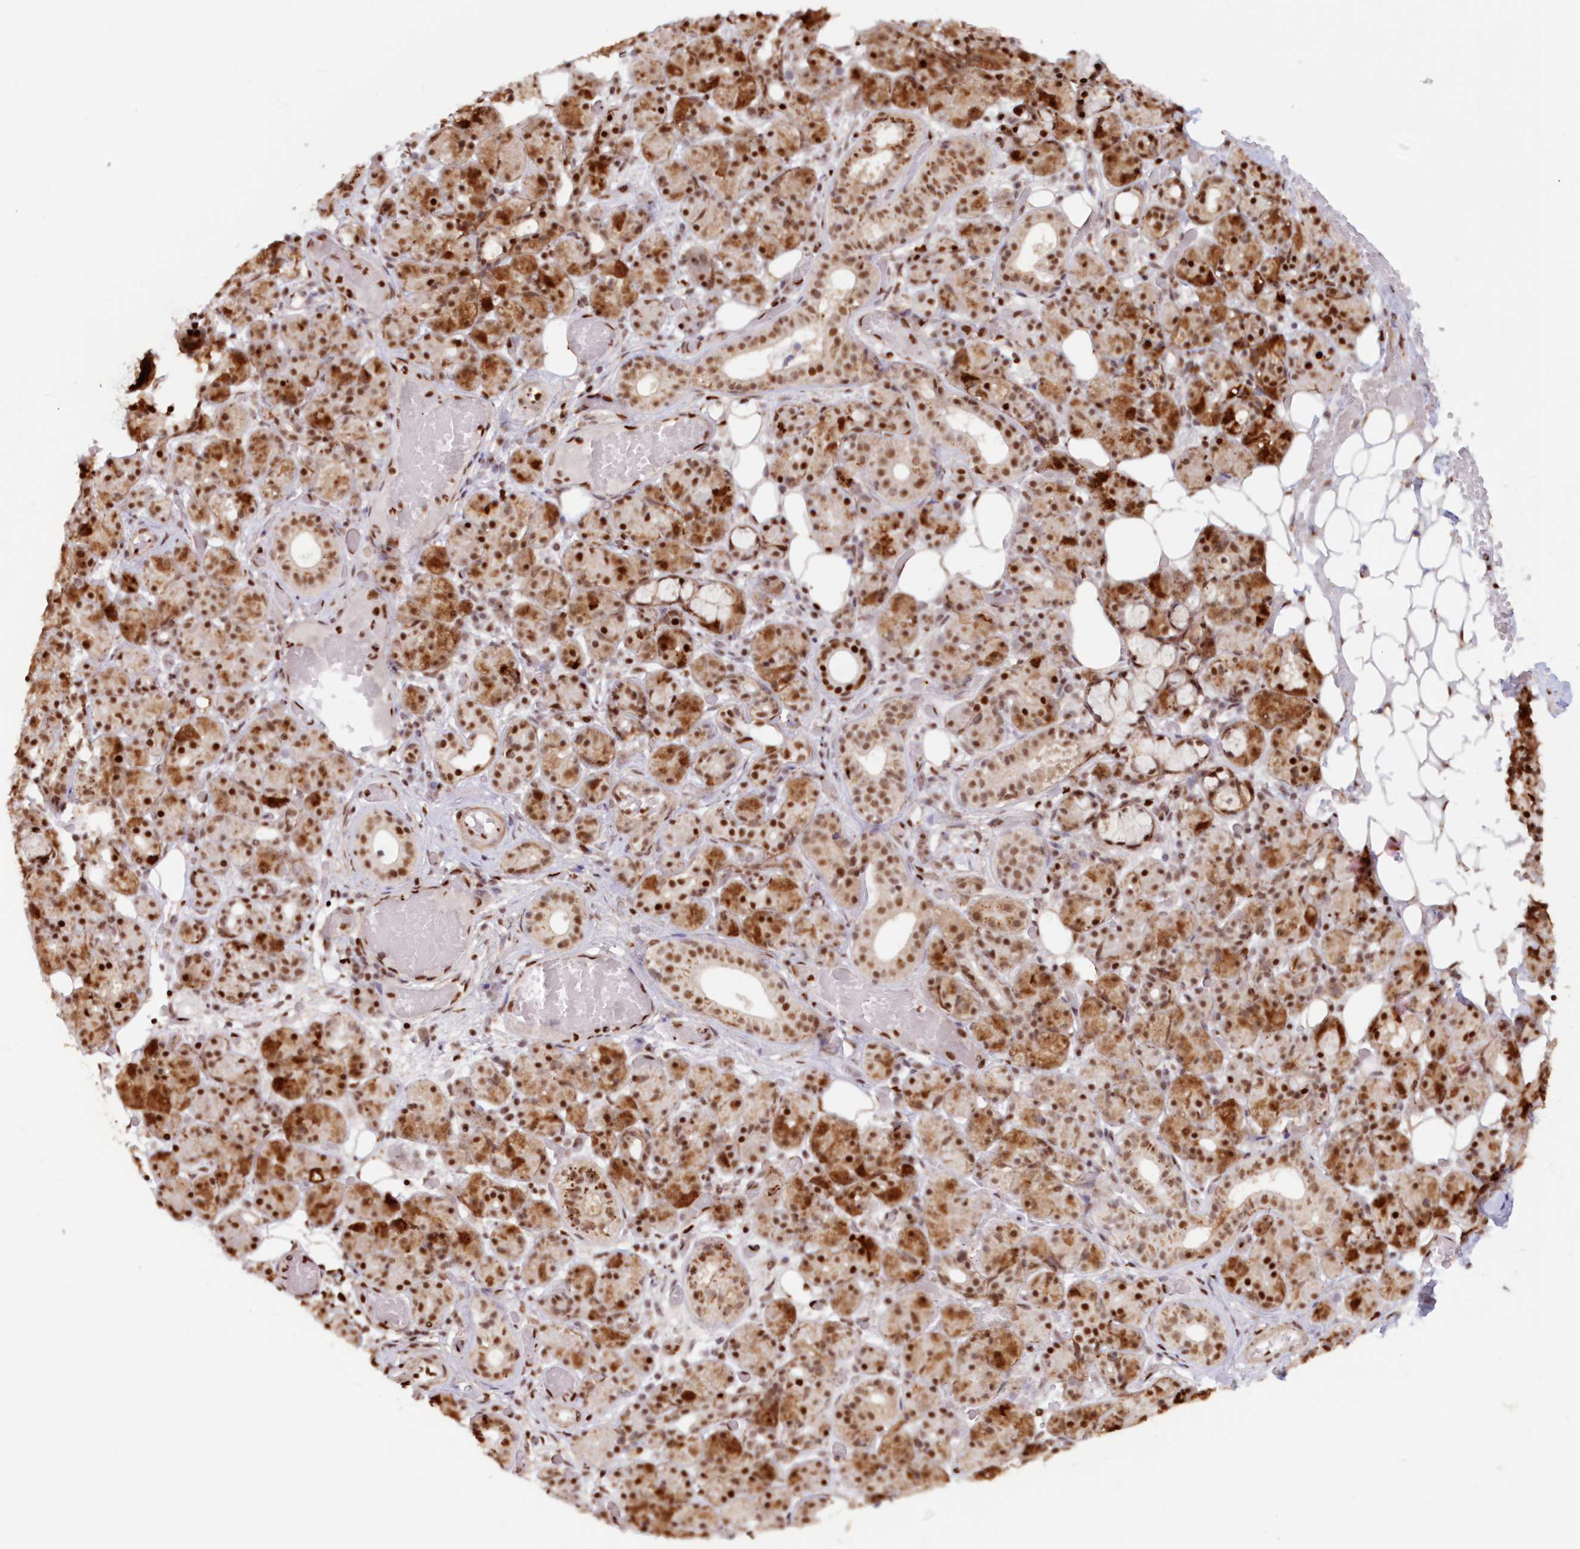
{"staining": {"intensity": "strong", "quantity": ">75%", "location": "cytoplasmic/membranous,nuclear"}, "tissue": "salivary gland", "cell_type": "Glandular cells", "image_type": "normal", "snomed": [{"axis": "morphology", "description": "Normal tissue, NOS"}, {"axis": "topography", "description": "Salivary gland"}], "caption": "This image exhibits IHC staining of benign human salivary gland, with high strong cytoplasmic/membranous,nuclear positivity in about >75% of glandular cells.", "gene": "POLR2B", "patient": {"sex": "male", "age": 63}}